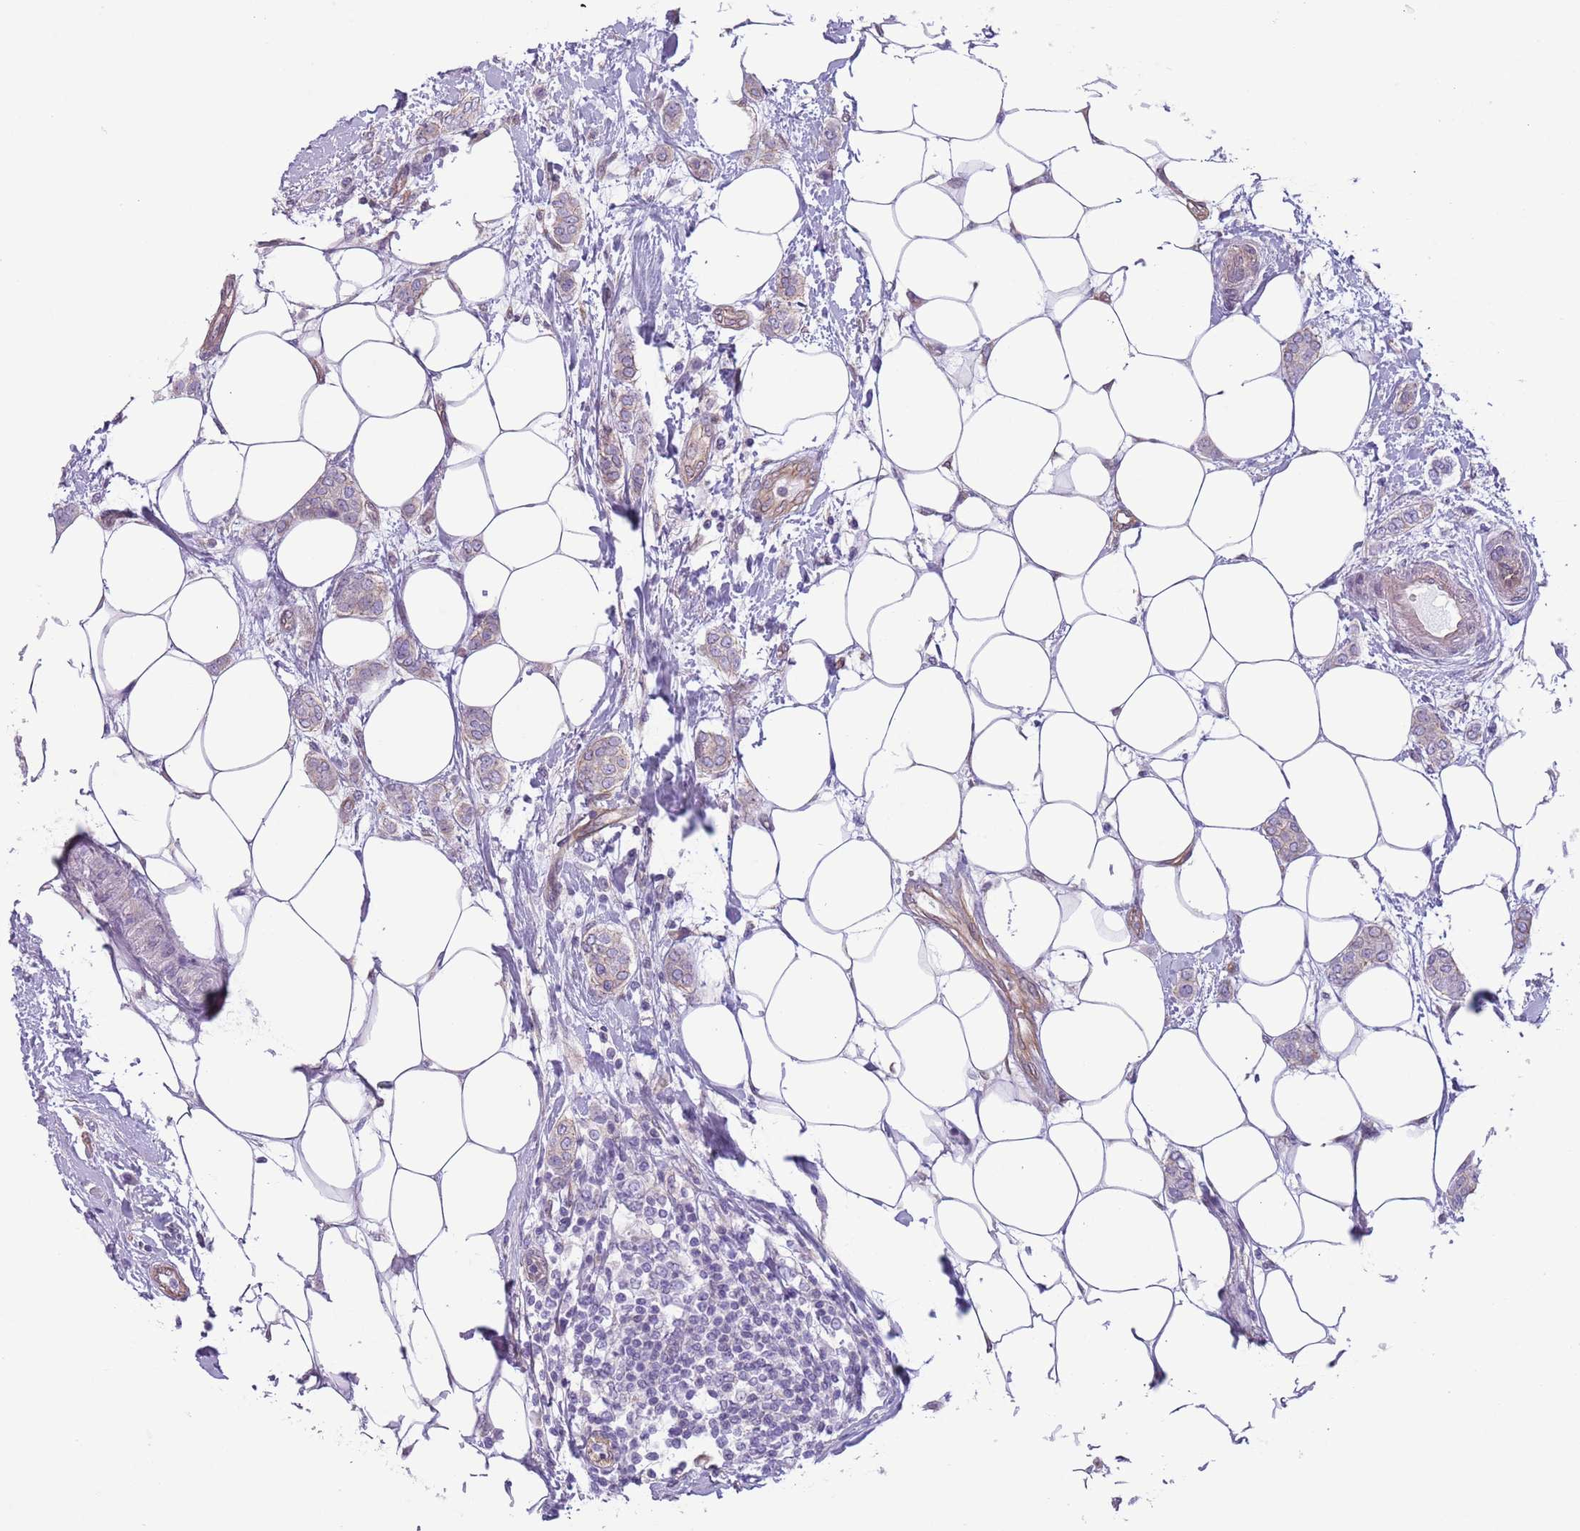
{"staining": {"intensity": "weak", "quantity": "<25%", "location": "cytoplasmic/membranous"}, "tissue": "breast cancer", "cell_type": "Tumor cells", "image_type": "cancer", "snomed": [{"axis": "morphology", "description": "Duct carcinoma"}, {"axis": "topography", "description": "Breast"}], "caption": "Protein analysis of breast cancer shows no significant expression in tumor cells. (Stains: DAB (3,3'-diaminobenzidine) immunohistochemistry (IHC) with hematoxylin counter stain, Microscopy: brightfield microscopy at high magnification).", "gene": "RBP3", "patient": {"sex": "female", "age": 72}}